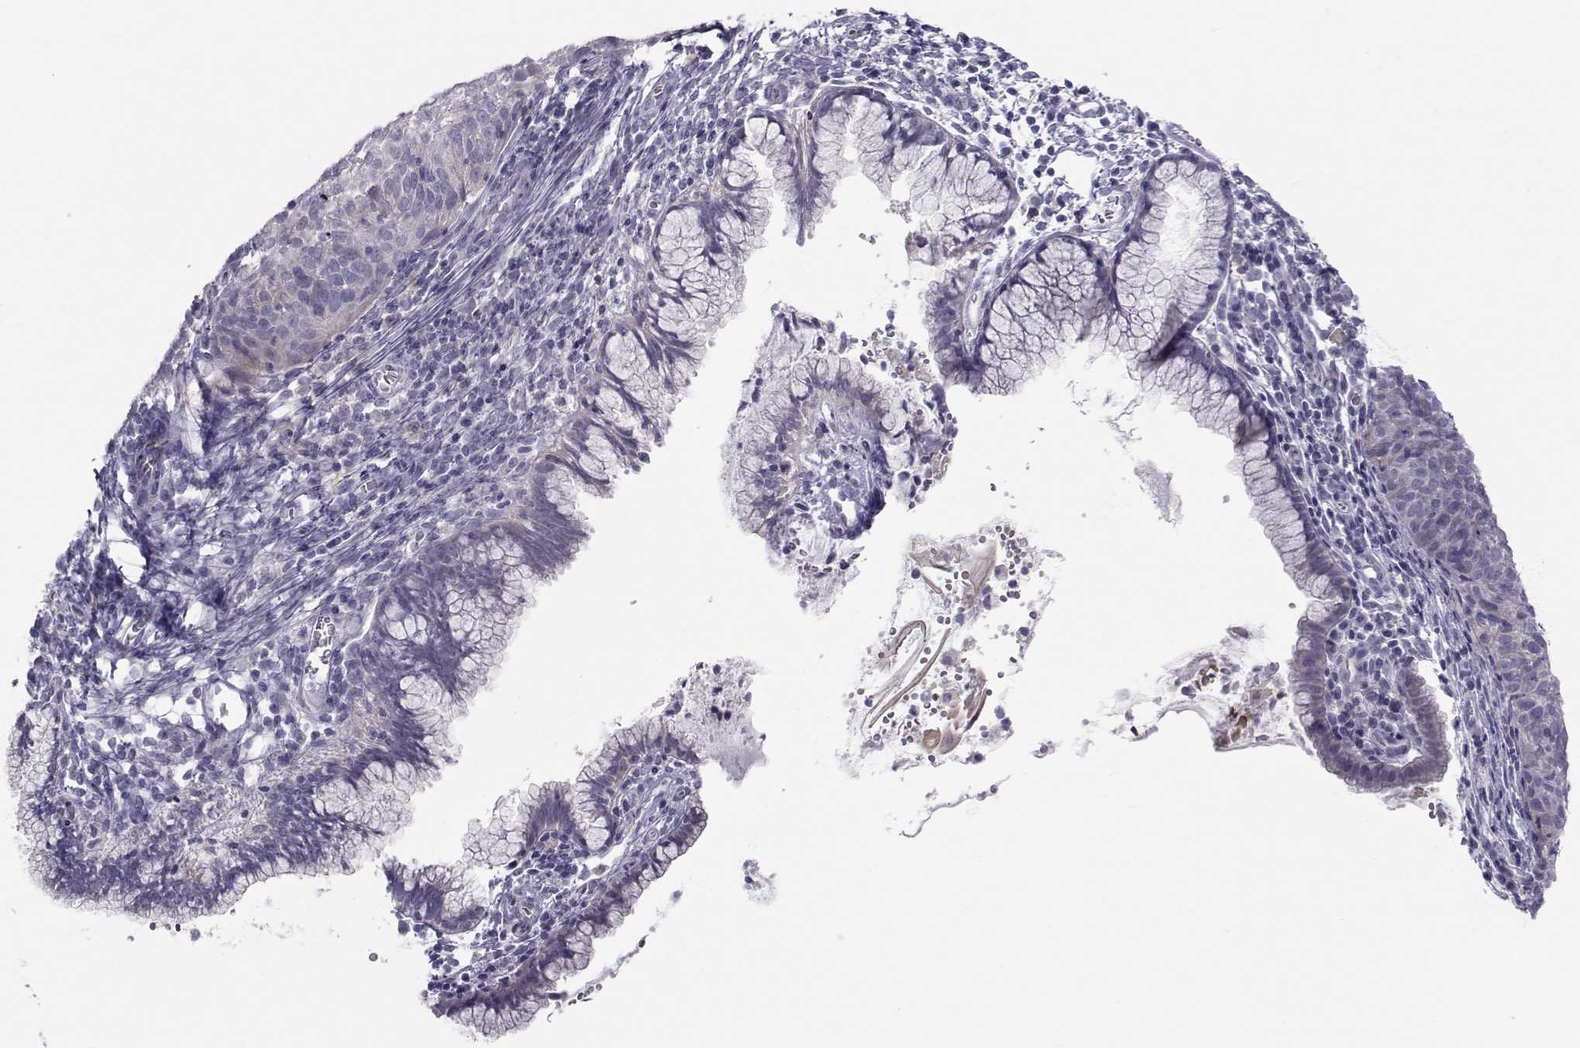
{"staining": {"intensity": "negative", "quantity": "none", "location": "none"}, "tissue": "cervical cancer", "cell_type": "Tumor cells", "image_type": "cancer", "snomed": [{"axis": "morphology", "description": "Squamous cell carcinoma, NOS"}, {"axis": "topography", "description": "Cervix"}], "caption": "Cervical cancer stained for a protein using immunohistochemistry (IHC) exhibits no positivity tumor cells.", "gene": "GARIN3", "patient": {"sex": "female", "age": 39}}